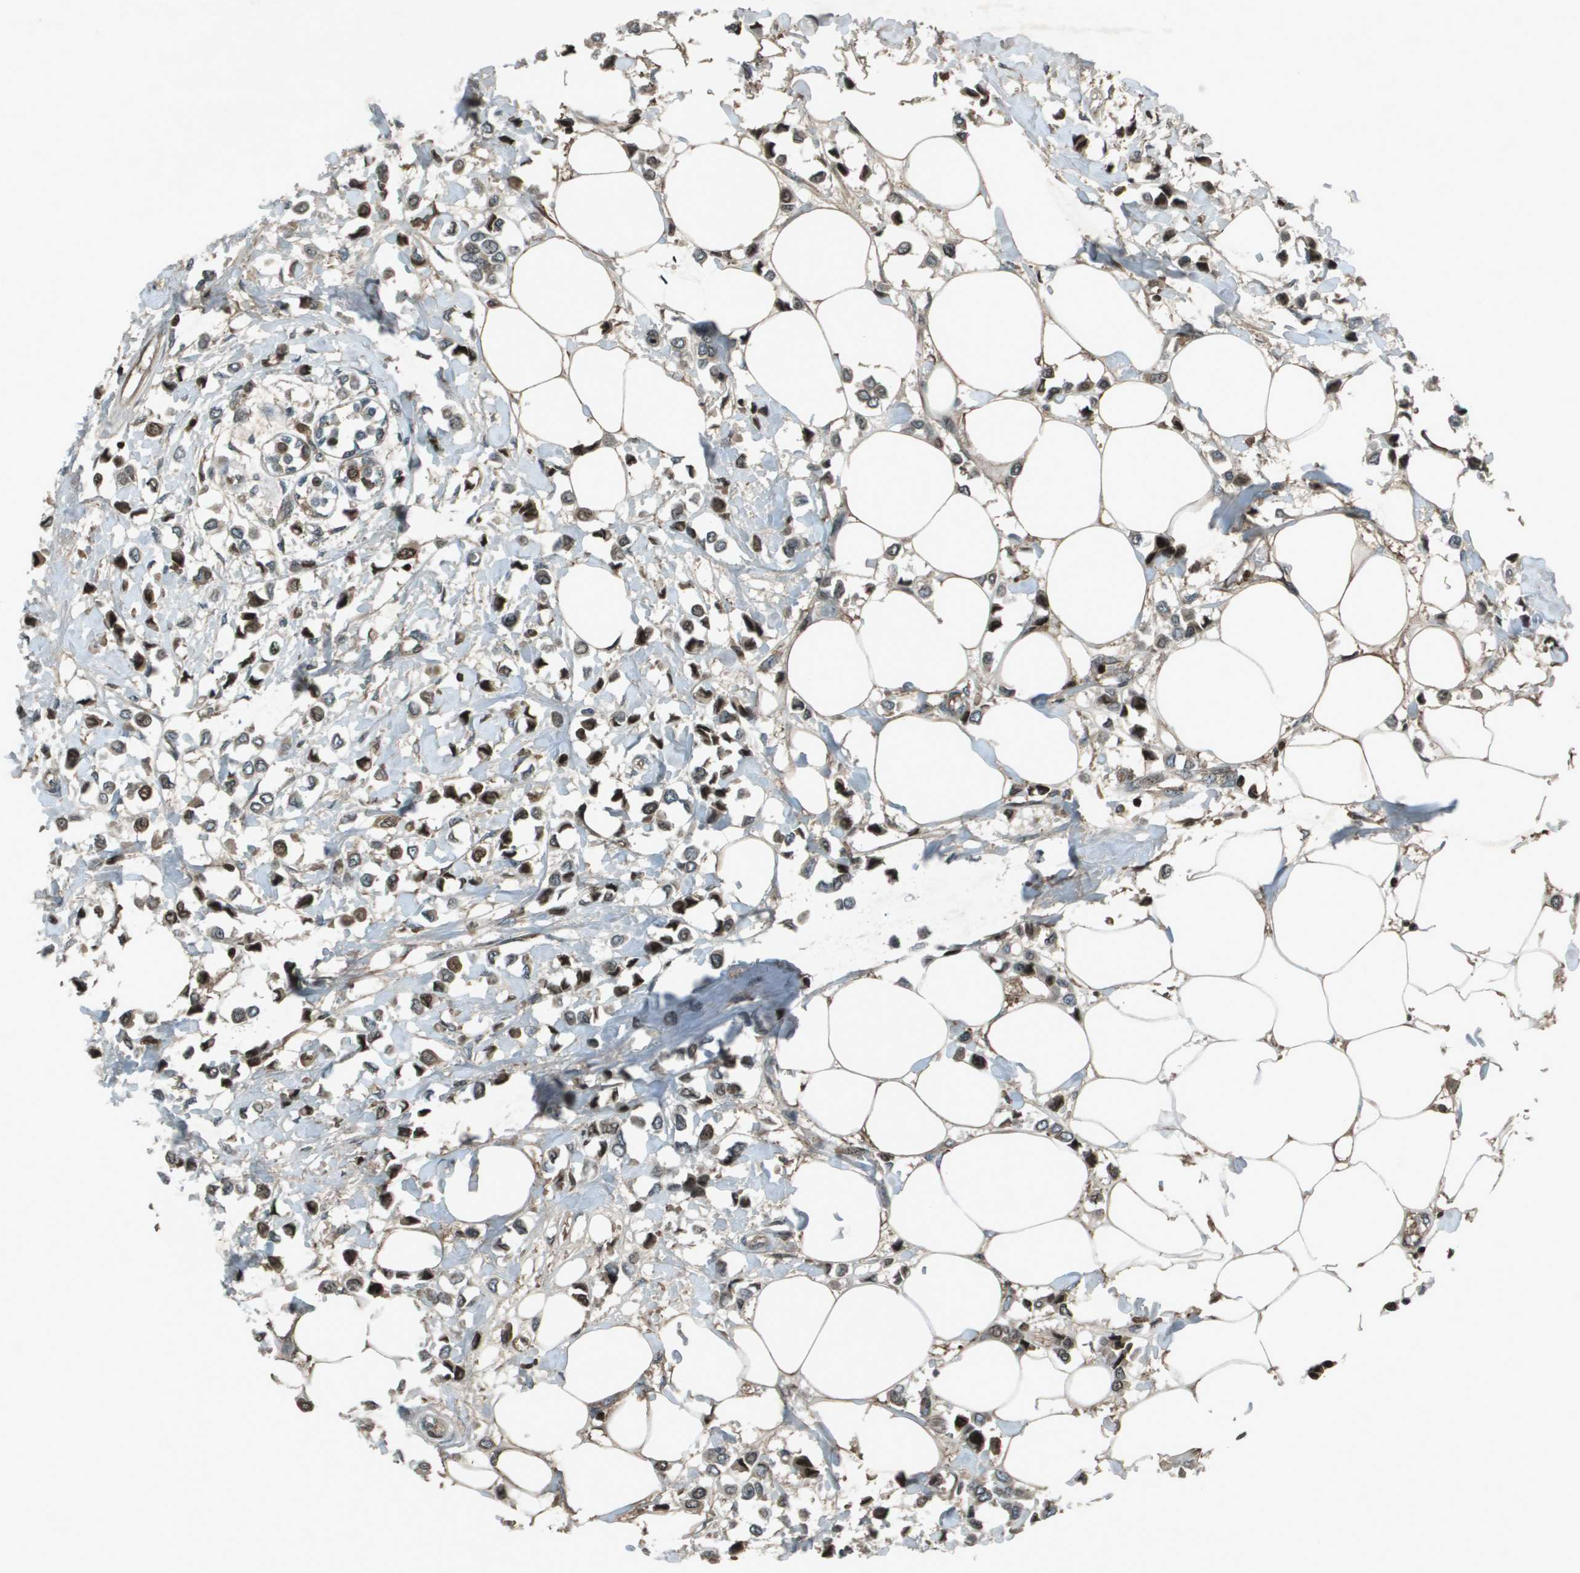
{"staining": {"intensity": "strong", "quantity": "25%-75%", "location": "nuclear"}, "tissue": "breast cancer", "cell_type": "Tumor cells", "image_type": "cancer", "snomed": [{"axis": "morphology", "description": "Lobular carcinoma"}, {"axis": "topography", "description": "Breast"}], "caption": "IHC staining of lobular carcinoma (breast), which exhibits high levels of strong nuclear staining in about 25%-75% of tumor cells indicating strong nuclear protein positivity. The staining was performed using DAB (brown) for protein detection and nuclei were counterstained in hematoxylin (blue).", "gene": "CXCL12", "patient": {"sex": "female", "age": 51}}